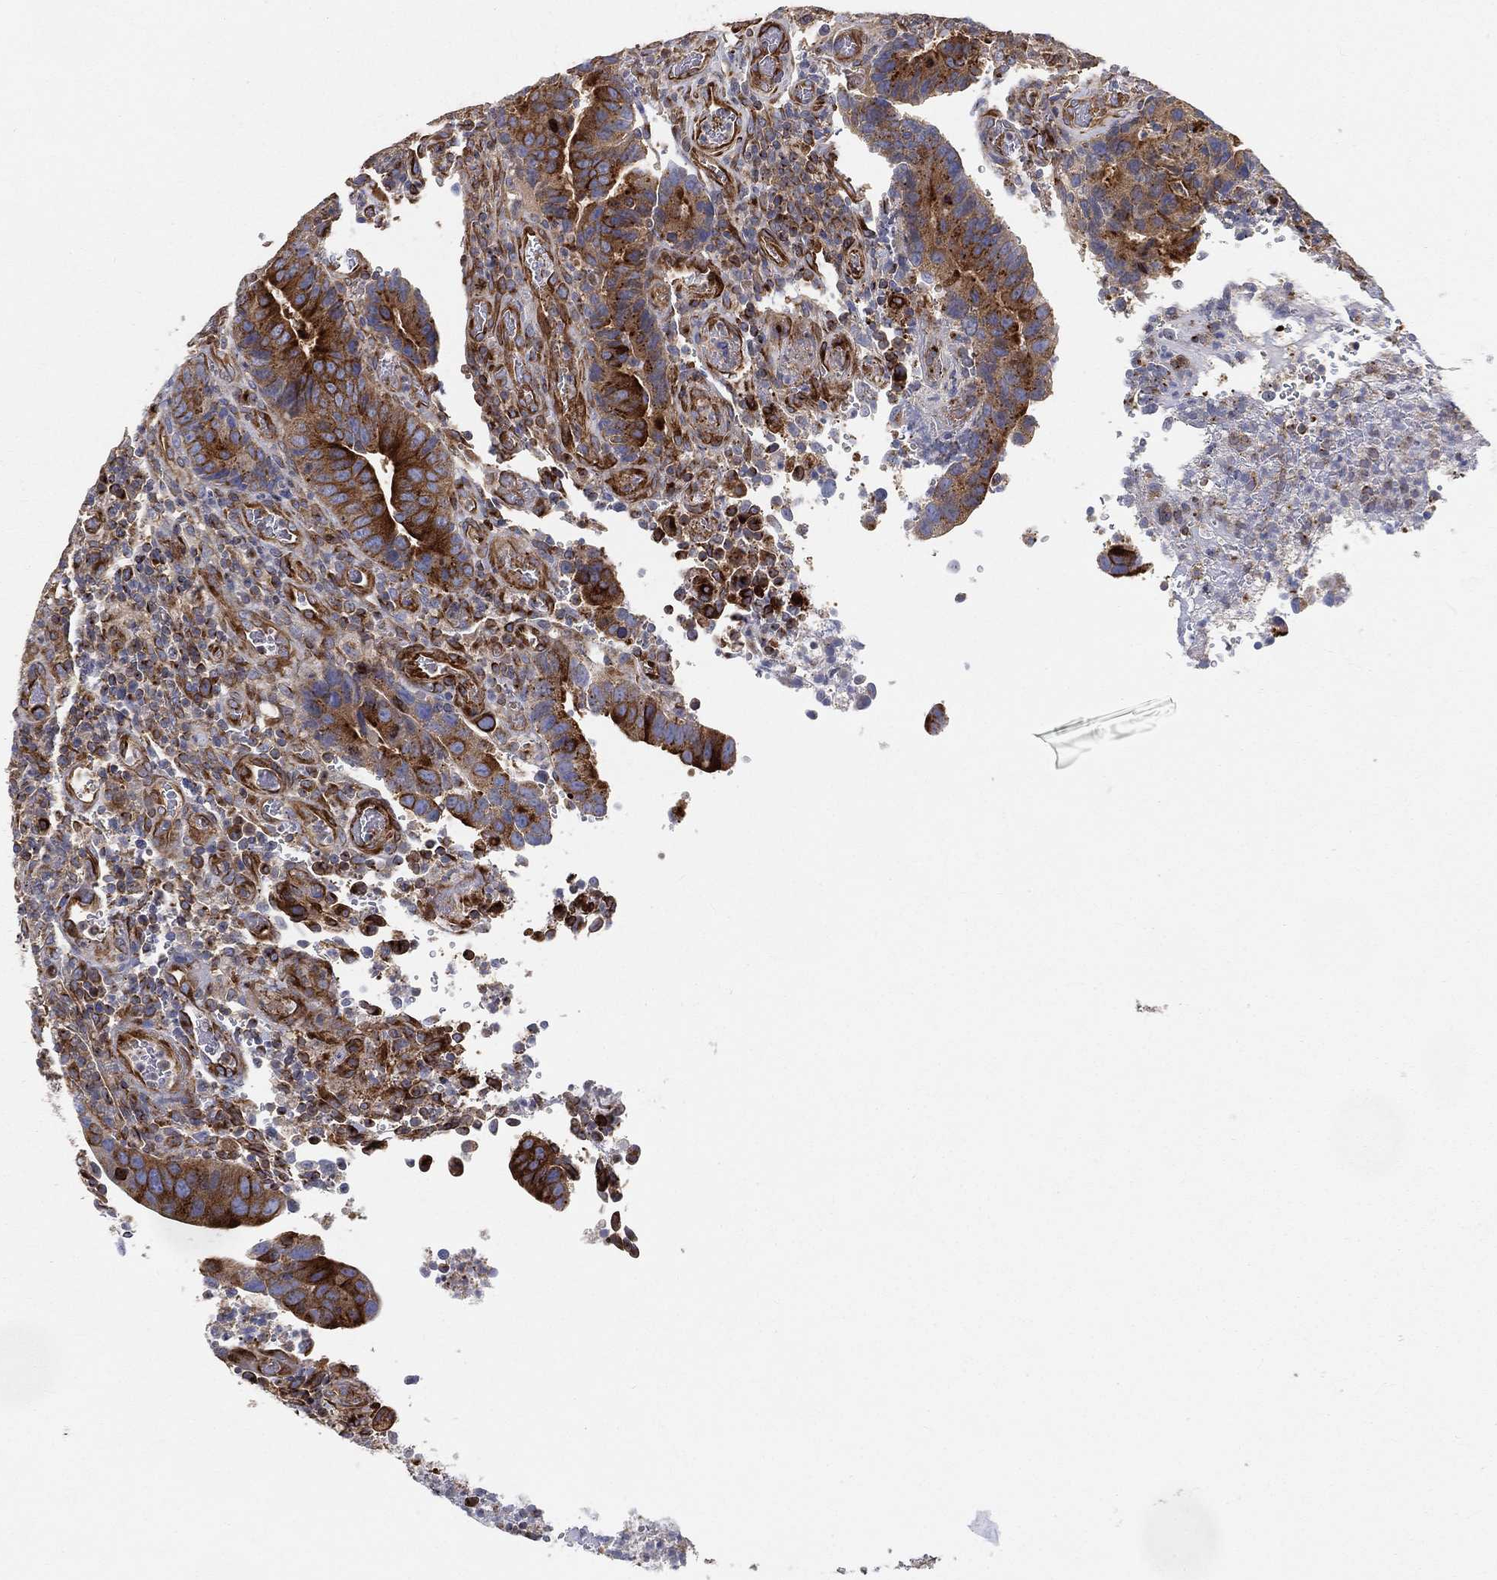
{"staining": {"intensity": "strong", "quantity": "25%-75%", "location": "cytoplasmic/membranous"}, "tissue": "colorectal cancer", "cell_type": "Tumor cells", "image_type": "cancer", "snomed": [{"axis": "morphology", "description": "Adenocarcinoma, NOS"}, {"axis": "topography", "description": "Colon"}], "caption": "Human colorectal adenocarcinoma stained for a protein (brown) reveals strong cytoplasmic/membranous positive expression in about 25%-75% of tumor cells.", "gene": "TMEM25", "patient": {"sex": "female", "age": 56}}